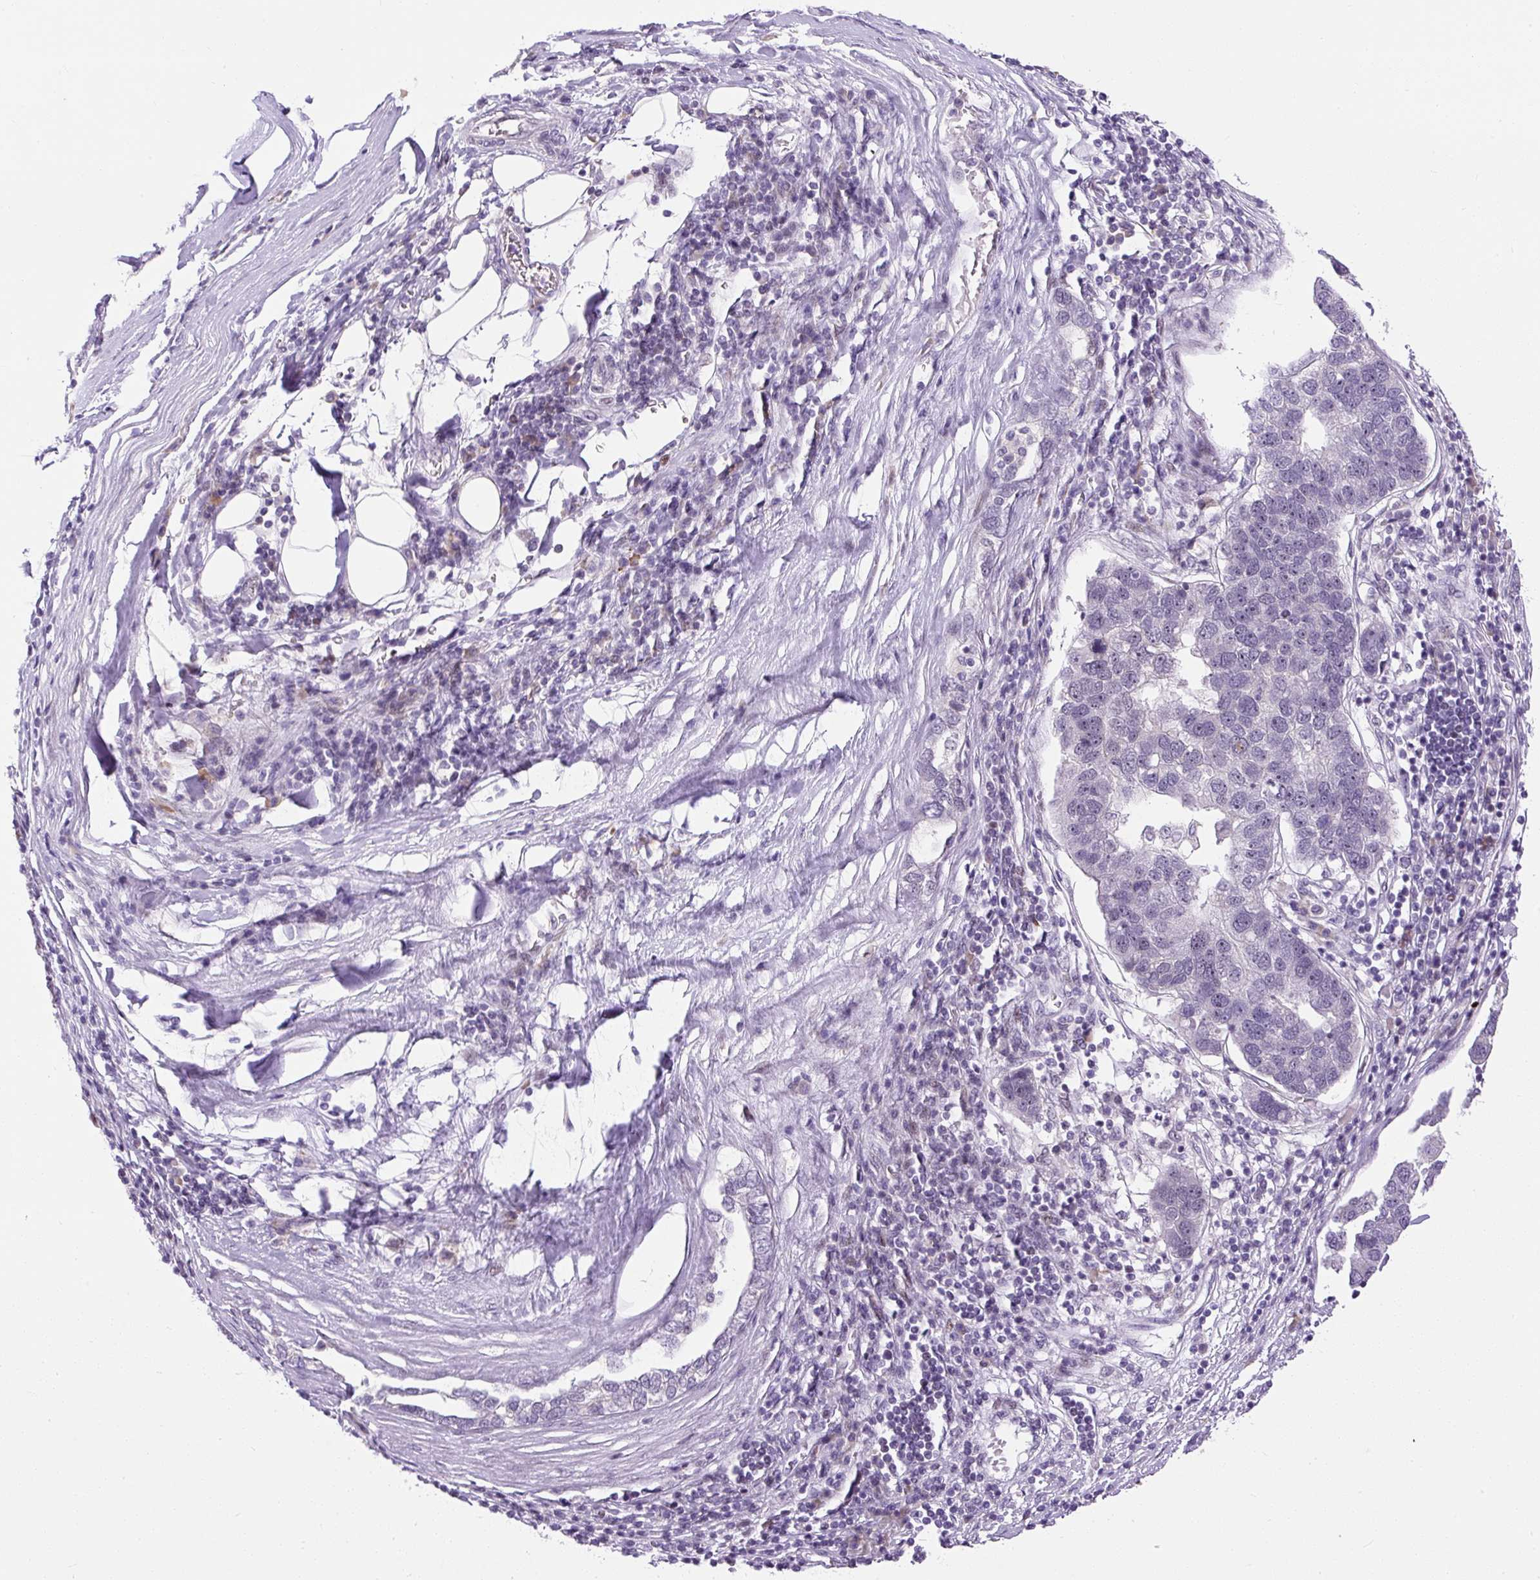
{"staining": {"intensity": "negative", "quantity": "none", "location": "none"}, "tissue": "pancreatic cancer", "cell_type": "Tumor cells", "image_type": "cancer", "snomed": [{"axis": "morphology", "description": "Adenocarcinoma, NOS"}, {"axis": "topography", "description": "Pancreas"}], "caption": "This is a micrograph of immunohistochemistry staining of pancreatic cancer (adenocarcinoma), which shows no expression in tumor cells.", "gene": "ARHGEF18", "patient": {"sex": "female", "age": 61}}